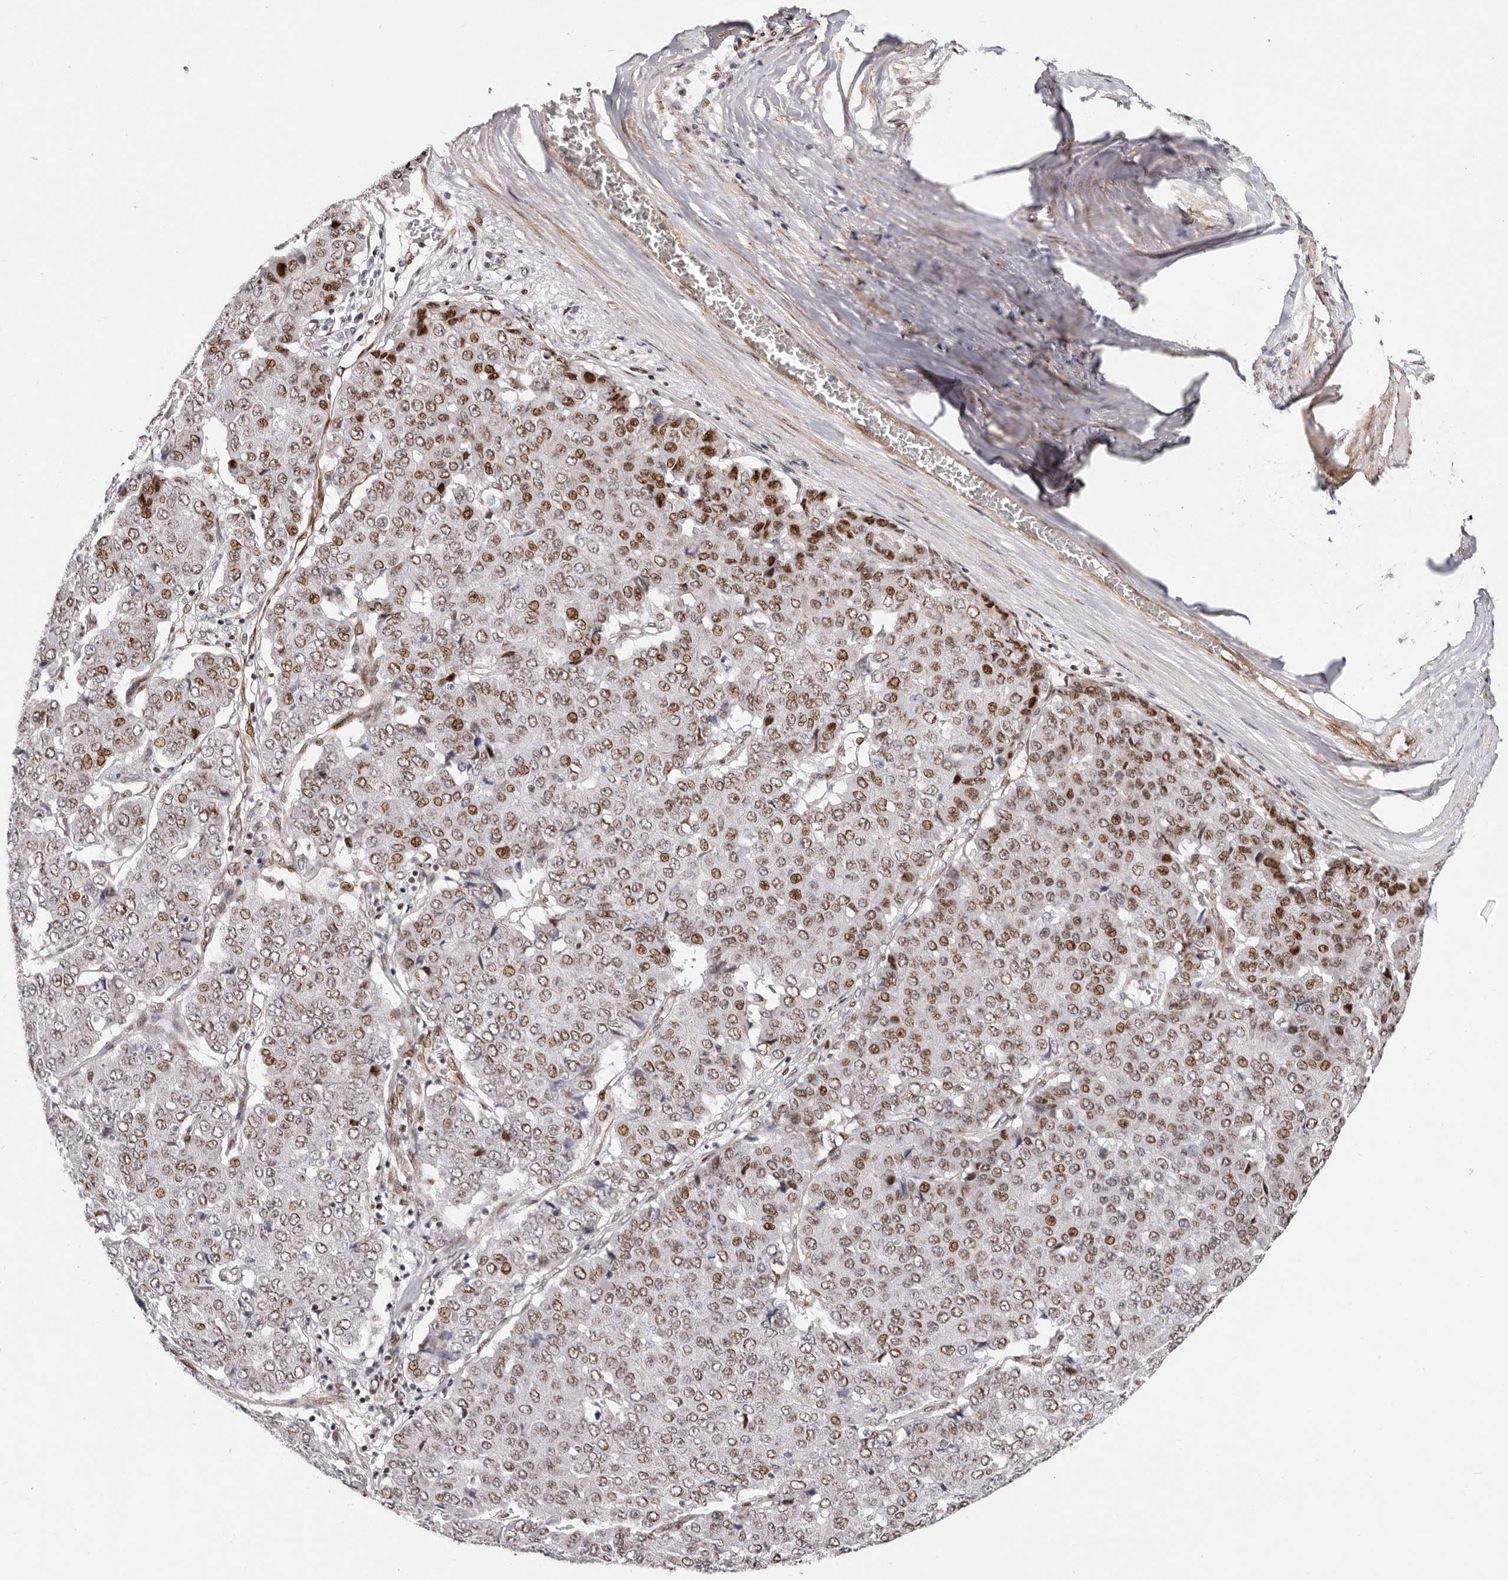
{"staining": {"intensity": "moderate", "quantity": "25%-75%", "location": "nuclear"}, "tissue": "pancreatic cancer", "cell_type": "Tumor cells", "image_type": "cancer", "snomed": [{"axis": "morphology", "description": "Adenocarcinoma, NOS"}, {"axis": "topography", "description": "Pancreas"}], "caption": "The micrograph demonstrates staining of pancreatic adenocarcinoma, revealing moderate nuclear protein staining (brown color) within tumor cells.", "gene": "EPHX3", "patient": {"sex": "male", "age": 50}}